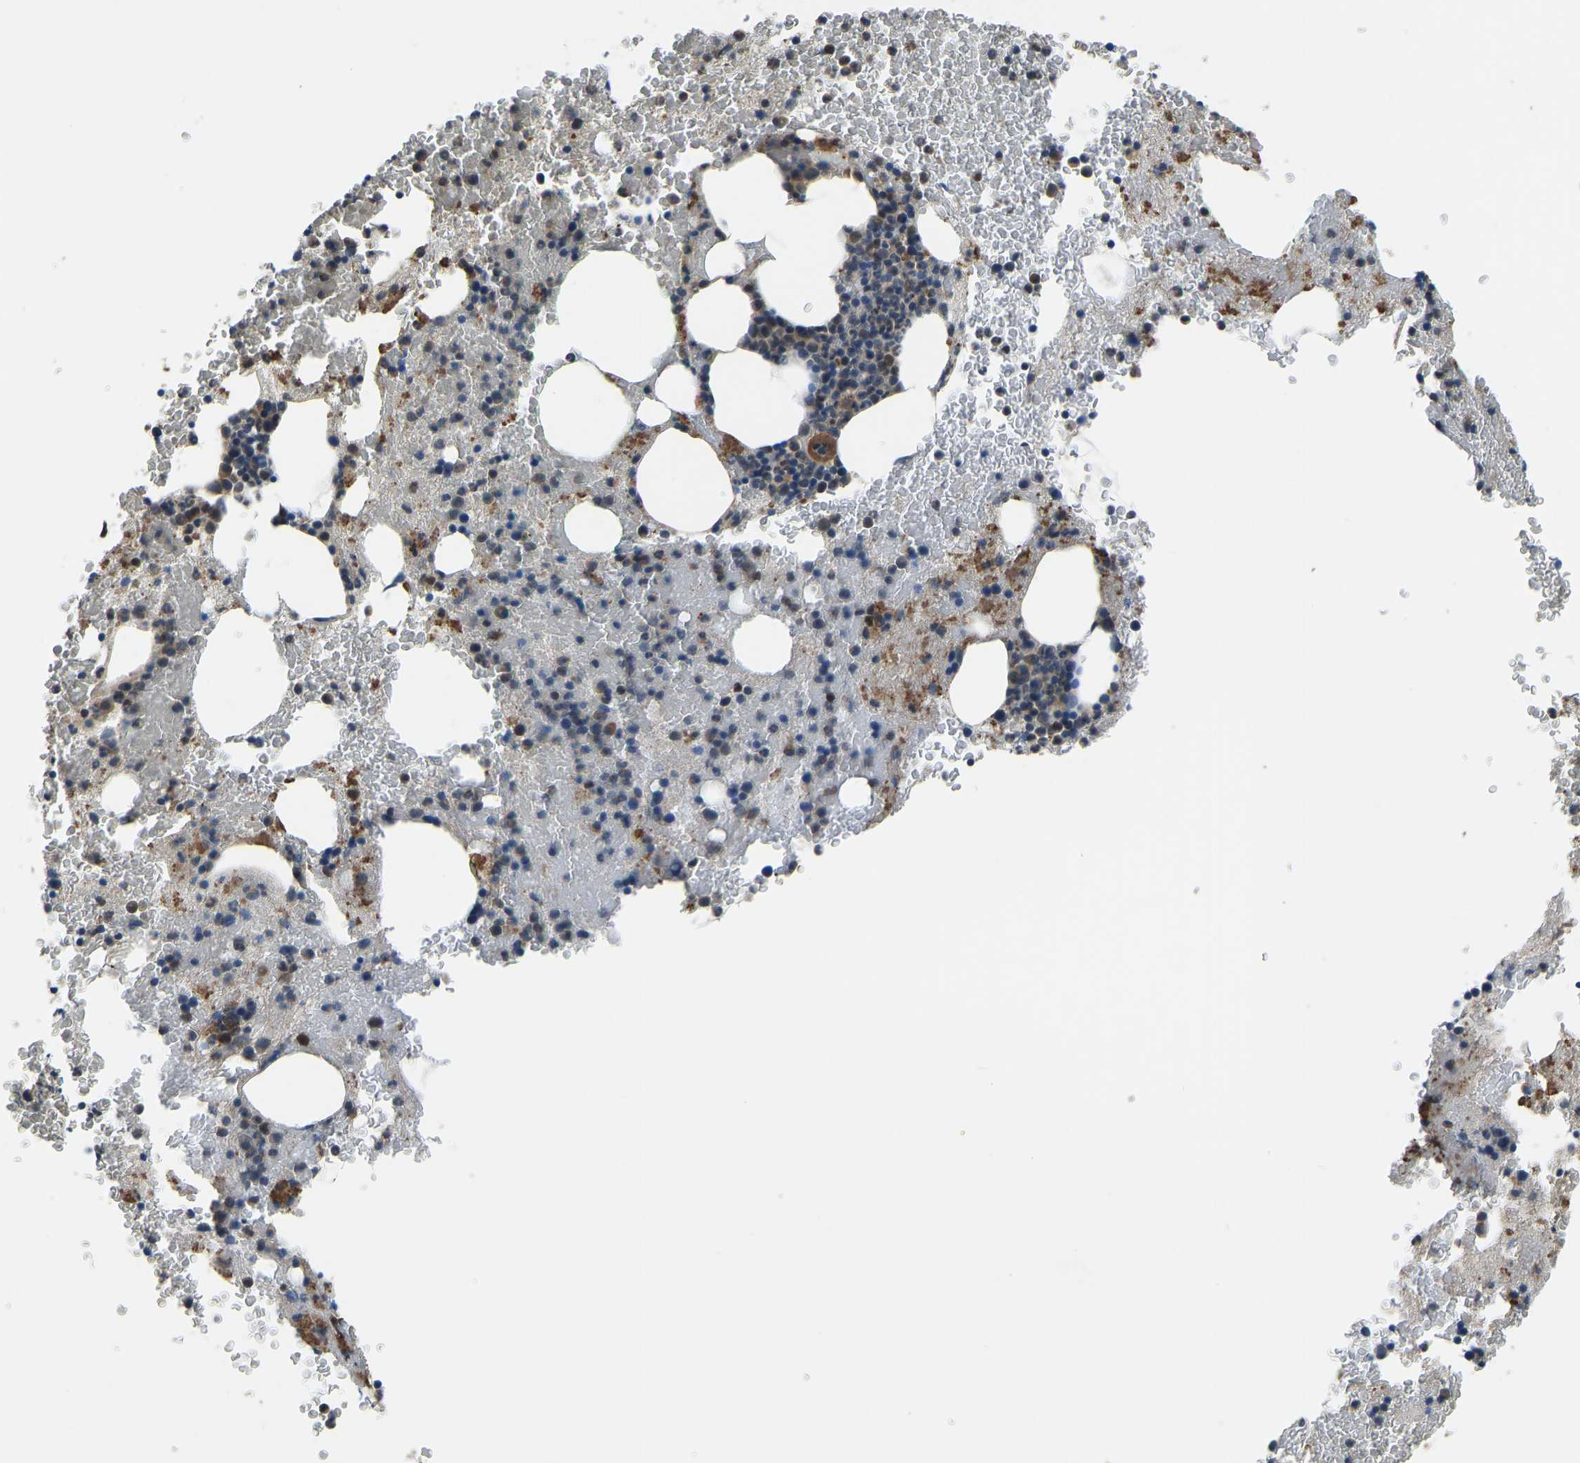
{"staining": {"intensity": "strong", "quantity": "<25%", "location": "cytoplasmic/membranous"}, "tissue": "bone marrow", "cell_type": "Hematopoietic cells", "image_type": "normal", "snomed": [{"axis": "morphology", "description": "Normal tissue, NOS"}, {"axis": "morphology", "description": "Inflammation, NOS"}, {"axis": "topography", "description": "Bone marrow"}], "caption": "Immunohistochemistry (IHC) of benign human bone marrow displays medium levels of strong cytoplasmic/membranous staining in about <25% of hematopoietic cells.", "gene": "FOS", "patient": {"sex": "male", "age": 63}}